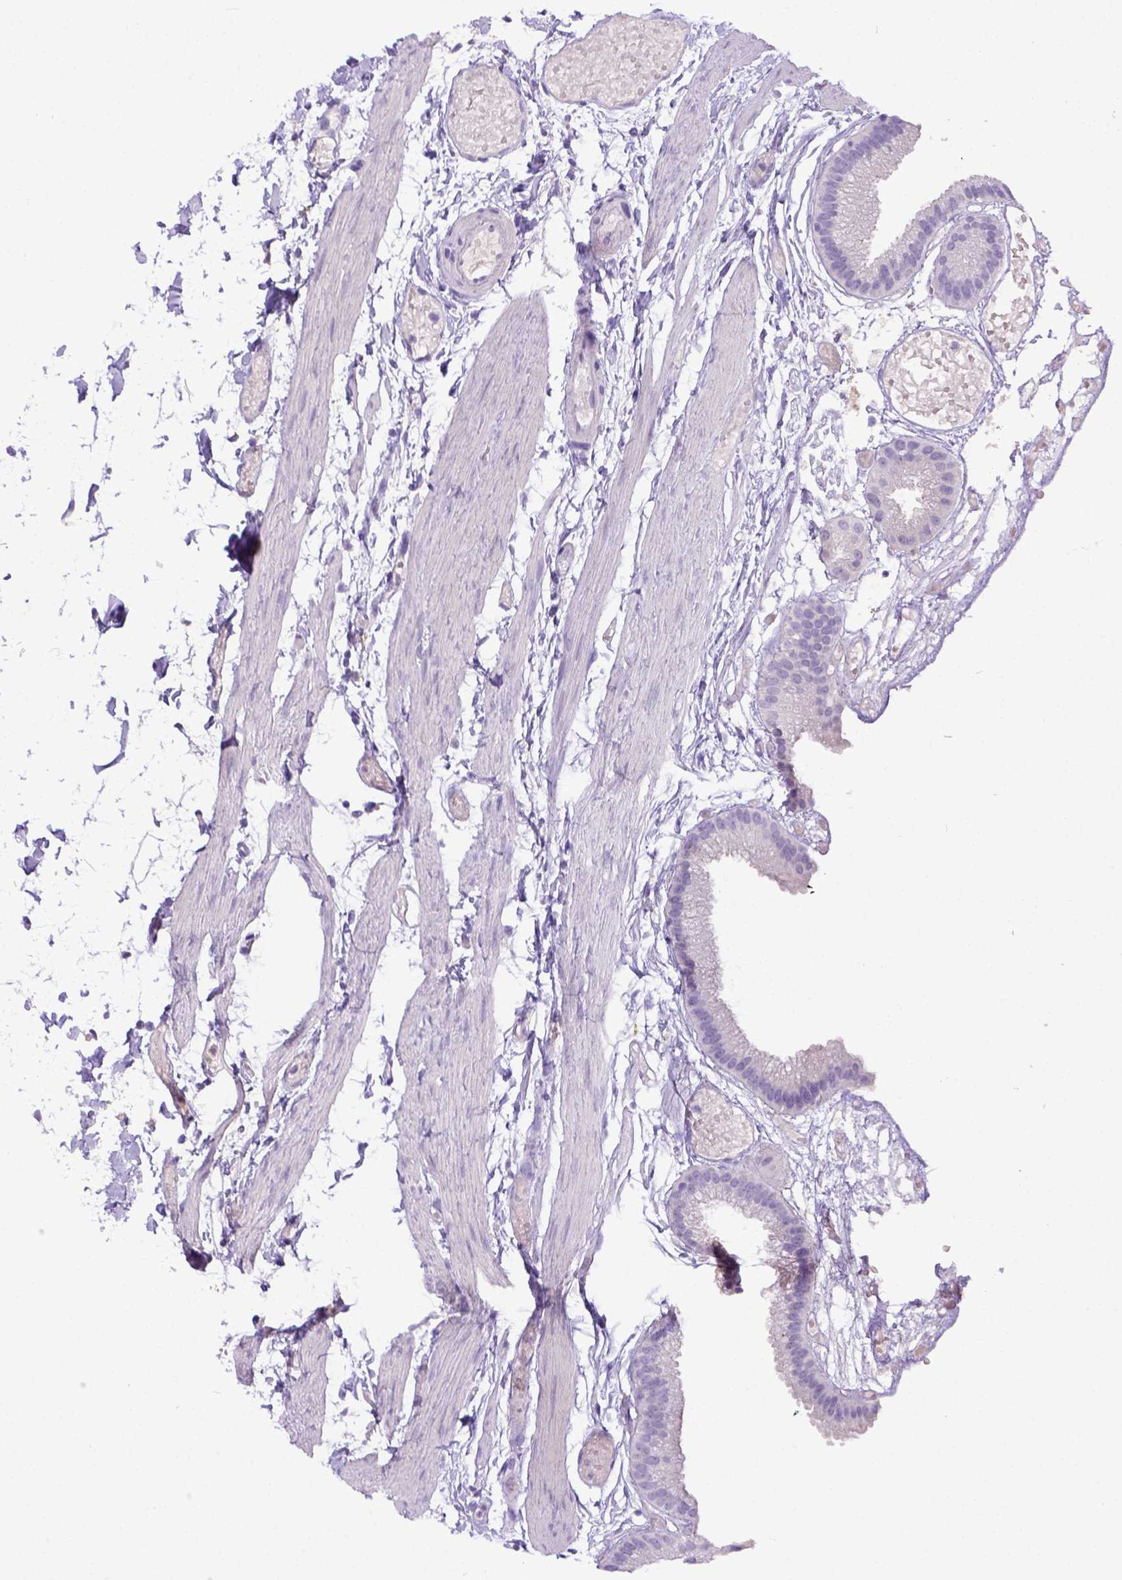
{"staining": {"intensity": "negative", "quantity": "none", "location": "none"}, "tissue": "gallbladder", "cell_type": "Glandular cells", "image_type": "normal", "snomed": [{"axis": "morphology", "description": "Normal tissue, NOS"}, {"axis": "topography", "description": "Gallbladder"}], "caption": "Immunohistochemistry photomicrograph of benign human gallbladder stained for a protein (brown), which exhibits no positivity in glandular cells. Nuclei are stained in blue.", "gene": "CD68", "patient": {"sex": "female", "age": 45}}